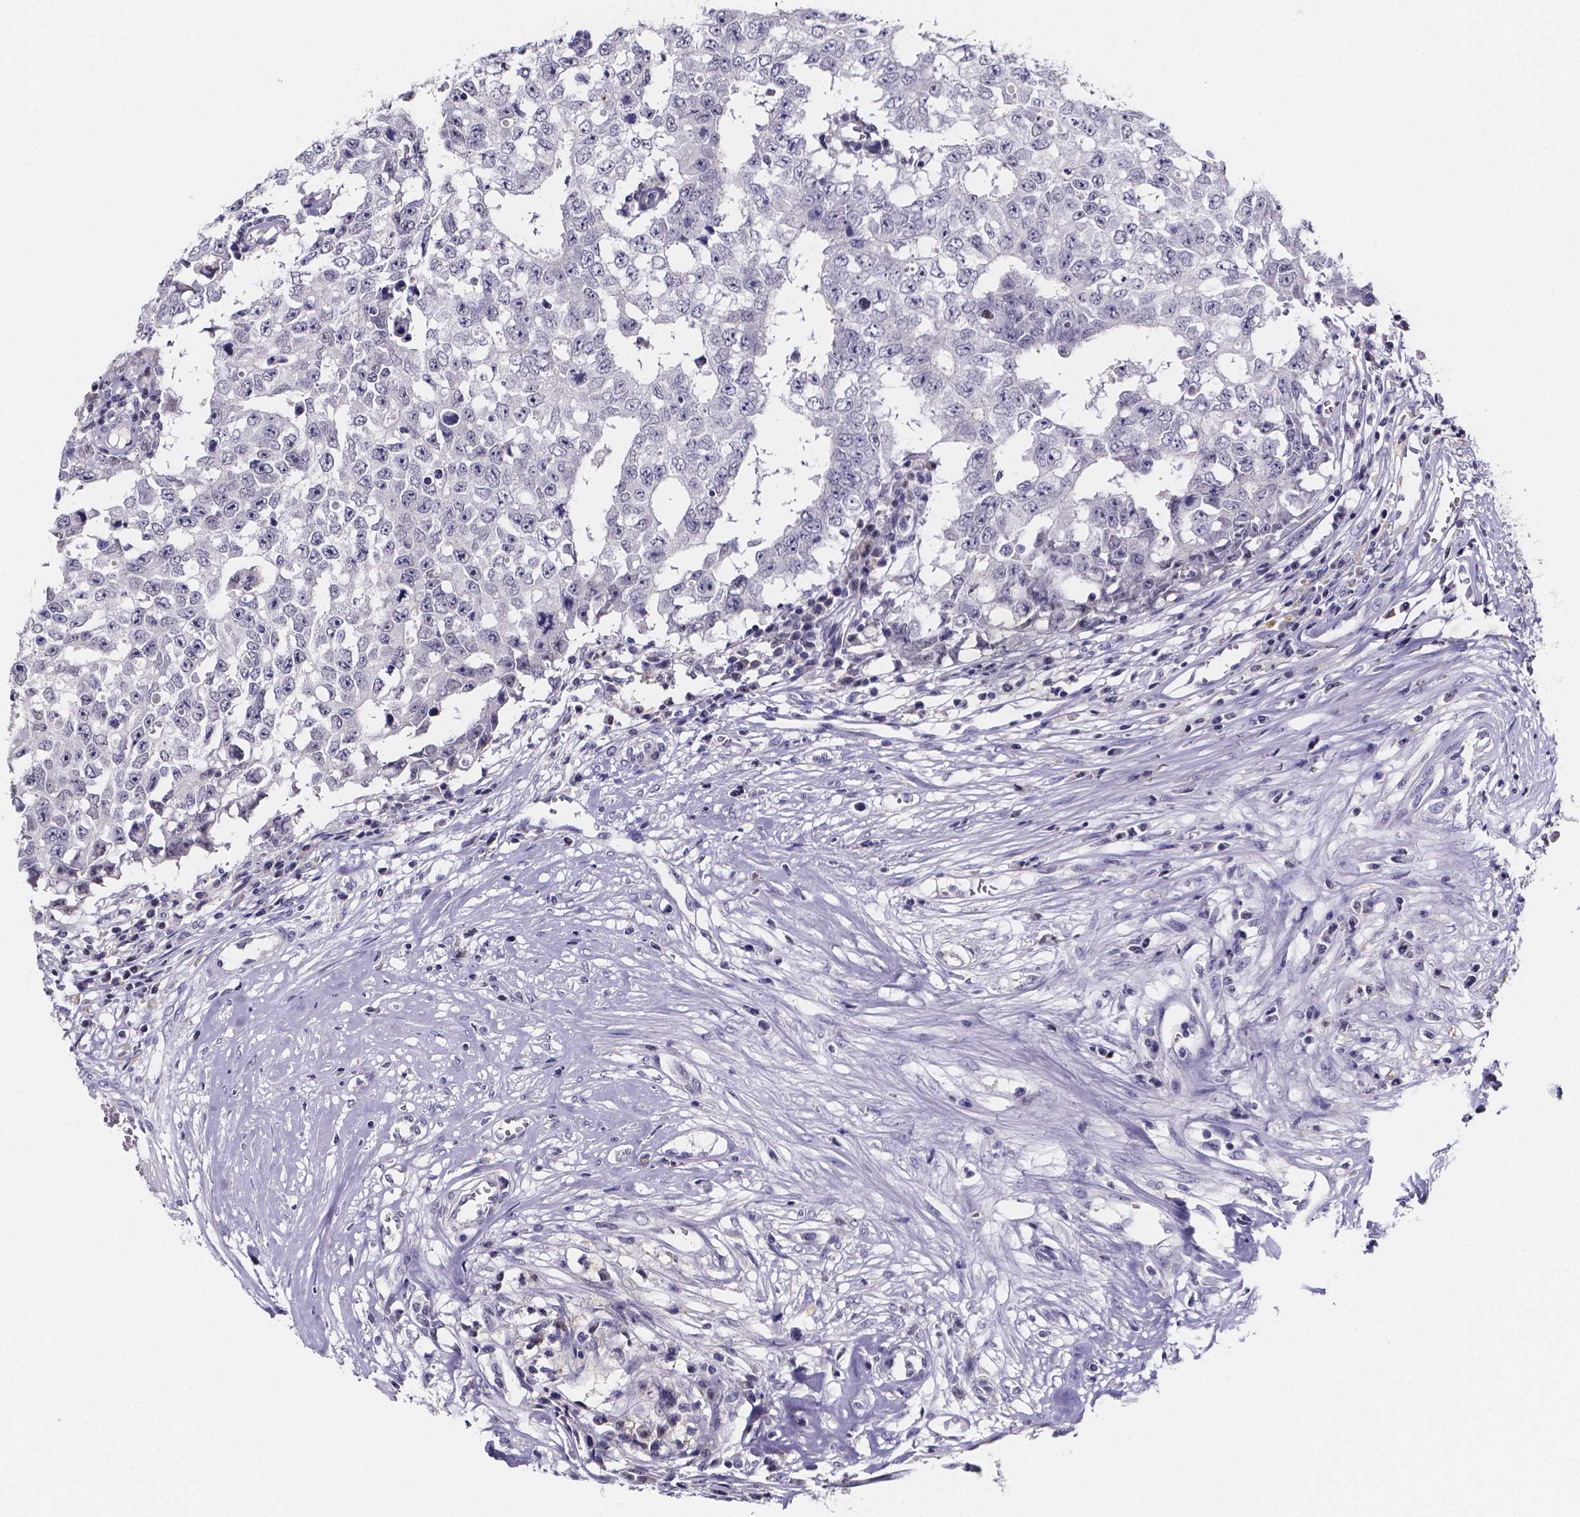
{"staining": {"intensity": "negative", "quantity": "none", "location": "none"}, "tissue": "testis cancer", "cell_type": "Tumor cells", "image_type": "cancer", "snomed": [{"axis": "morphology", "description": "Carcinoma, Embryonal, NOS"}, {"axis": "topography", "description": "Testis"}], "caption": "Immunohistochemistry (IHC) photomicrograph of neoplastic tissue: human embryonal carcinoma (testis) stained with DAB (3,3'-diaminobenzidine) reveals no significant protein expression in tumor cells.", "gene": "IZUMO1", "patient": {"sex": "male", "age": 36}}